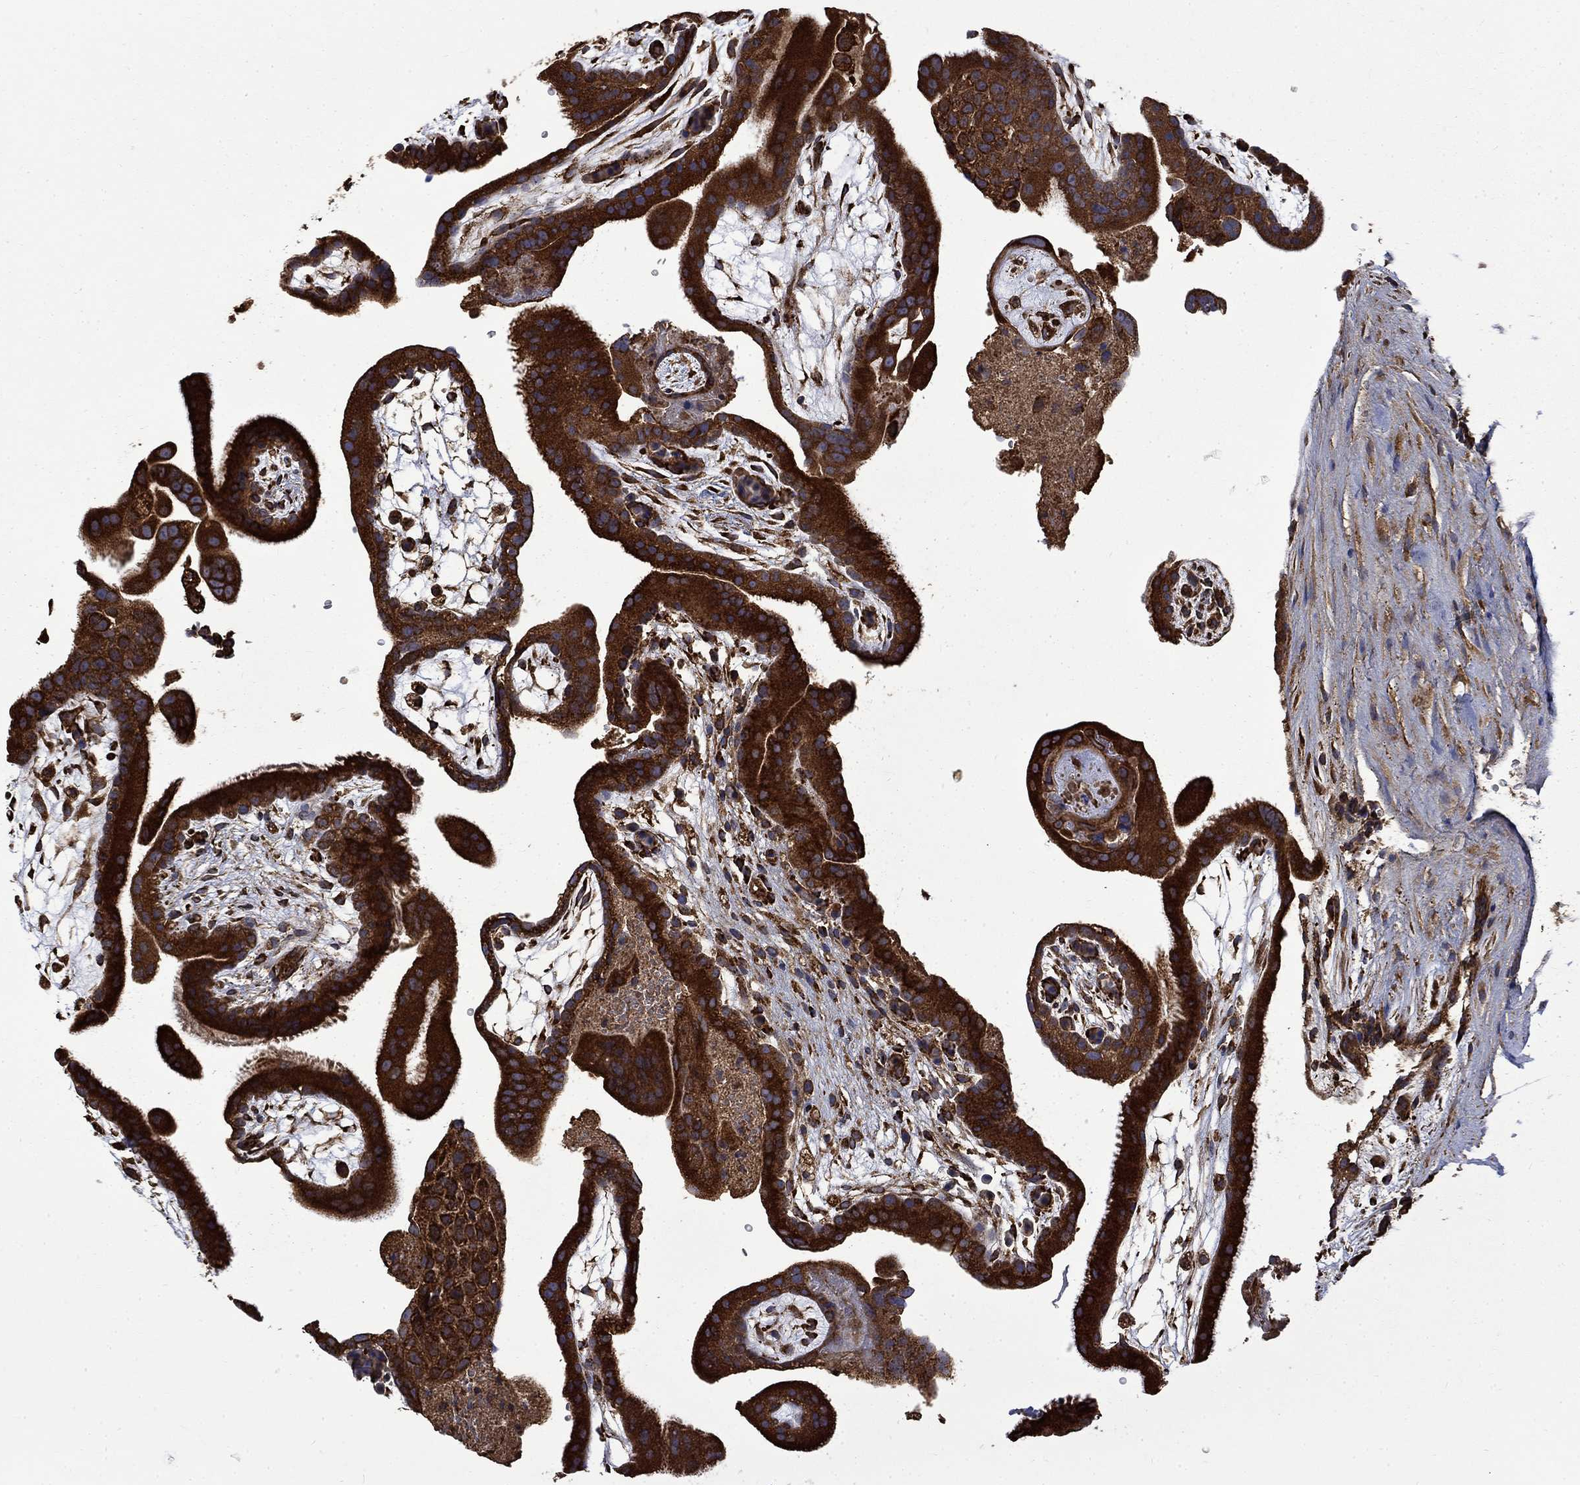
{"staining": {"intensity": "strong", "quantity": ">75%", "location": "cytoplasmic/membranous"}, "tissue": "placenta", "cell_type": "Trophoblastic cells", "image_type": "normal", "snomed": [{"axis": "morphology", "description": "Normal tissue, NOS"}, {"axis": "topography", "description": "Placenta"}], "caption": "Immunohistochemistry image of benign placenta: human placenta stained using immunohistochemistry shows high levels of strong protein expression localized specifically in the cytoplasmic/membranous of trophoblastic cells, appearing as a cytoplasmic/membranous brown color.", "gene": "CUTC", "patient": {"sex": "female", "age": 19}}